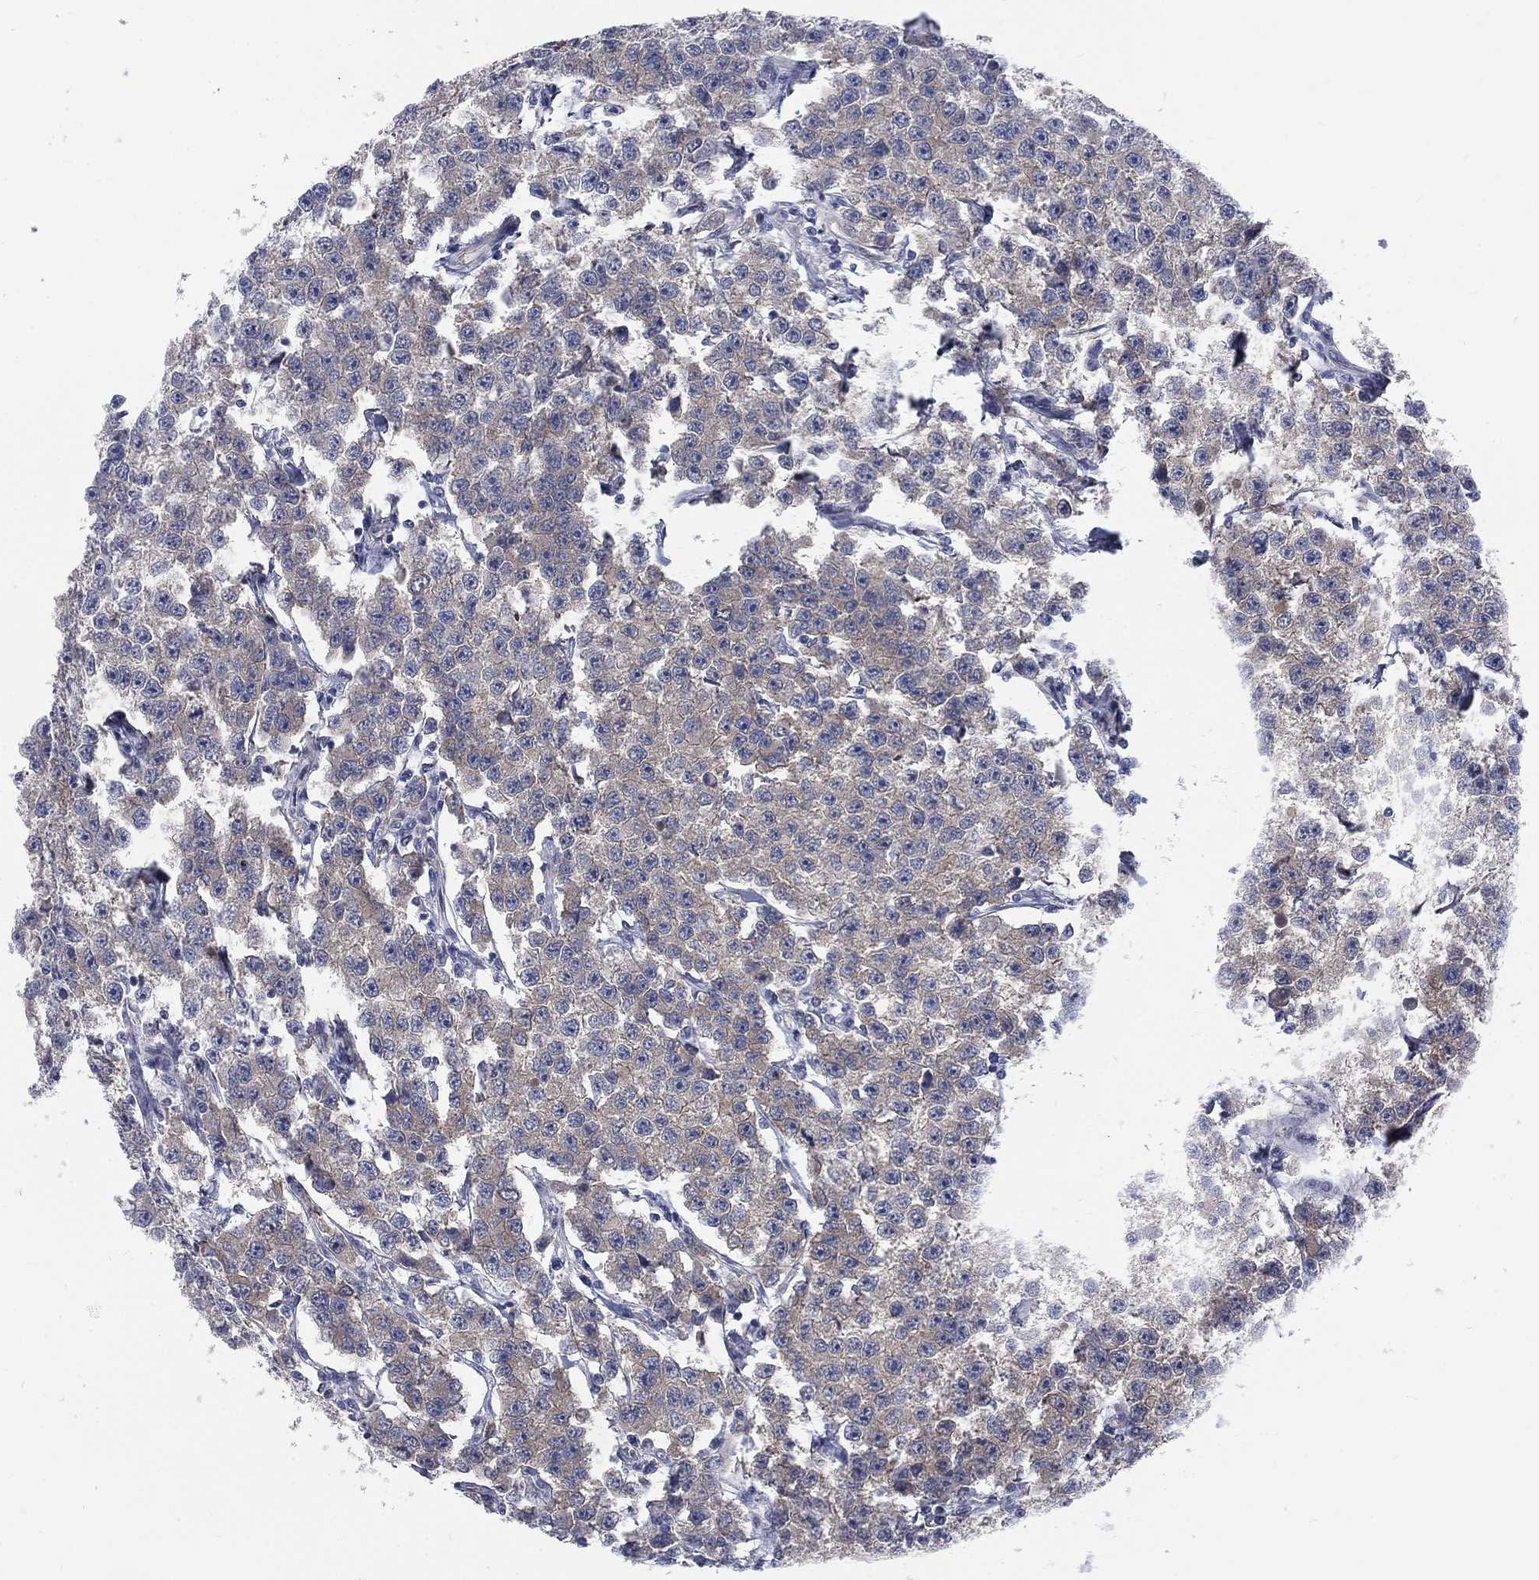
{"staining": {"intensity": "weak", "quantity": "<25%", "location": "cytoplasmic/membranous"}, "tissue": "testis cancer", "cell_type": "Tumor cells", "image_type": "cancer", "snomed": [{"axis": "morphology", "description": "Seminoma, NOS"}, {"axis": "topography", "description": "Testis"}], "caption": "Immunohistochemistry photomicrograph of human testis cancer stained for a protein (brown), which displays no positivity in tumor cells.", "gene": "PHKA1", "patient": {"sex": "male", "age": 59}}